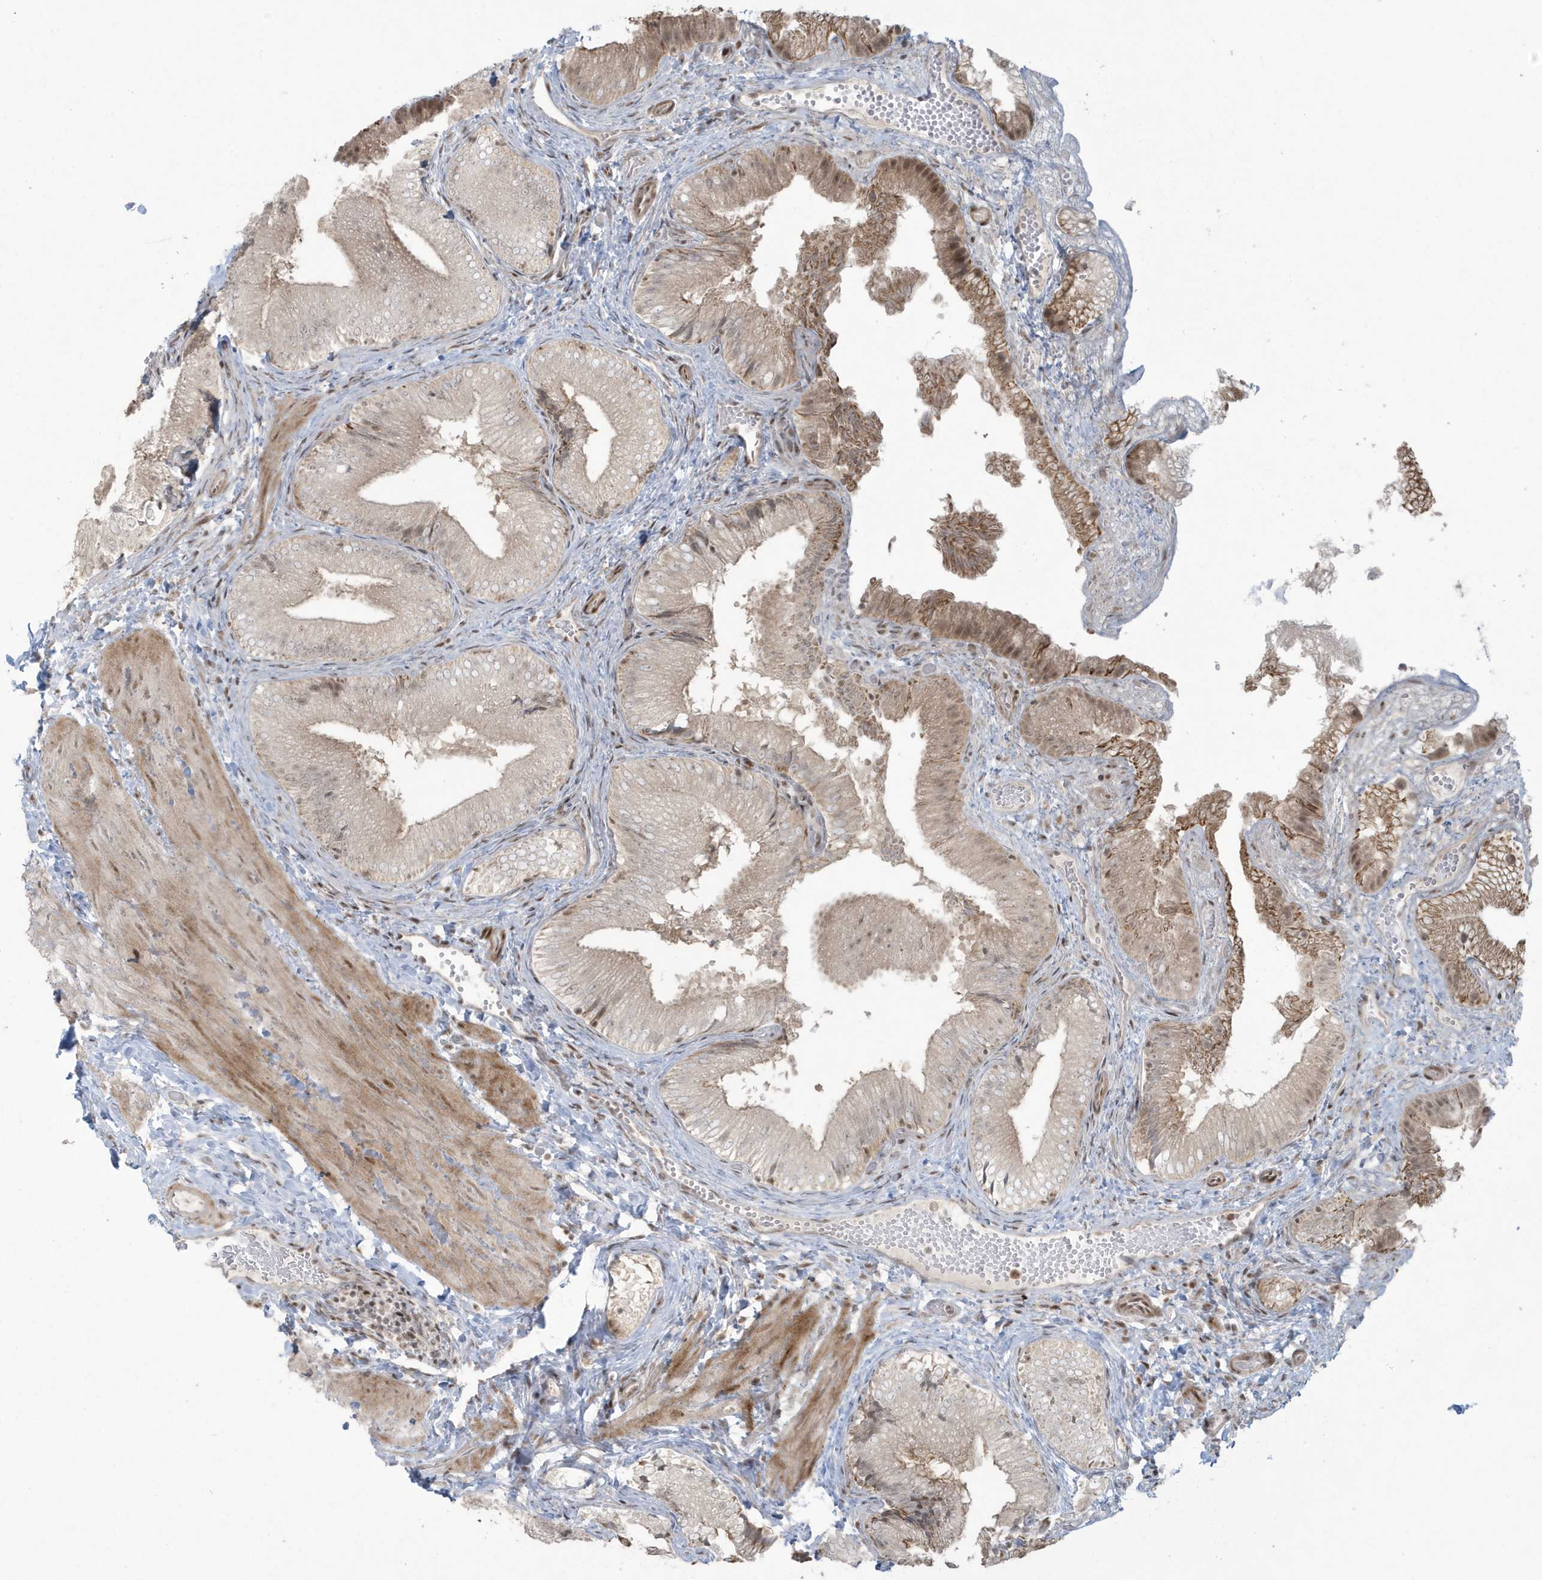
{"staining": {"intensity": "moderate", "quantity": ">75%", "location": "cytoplasmic/membranous,nuclear"}, "tissue": "gallbladder", "cell_type": "Glandular cells", "image_type": "normal", "snomed": [{"axis": "morphology", "description": "Normal tissue, NOS"}, {"axis": "topography", "description": "Gallbladder"}], "caption": "Protein staining of unremarkable gallbladder displays moderate cytoplasmic/membranous,nuclear expression in approximately >75% of glandular cells.", "gene": "C1orf52", "patient": {"sex": "female", "age": 30}}